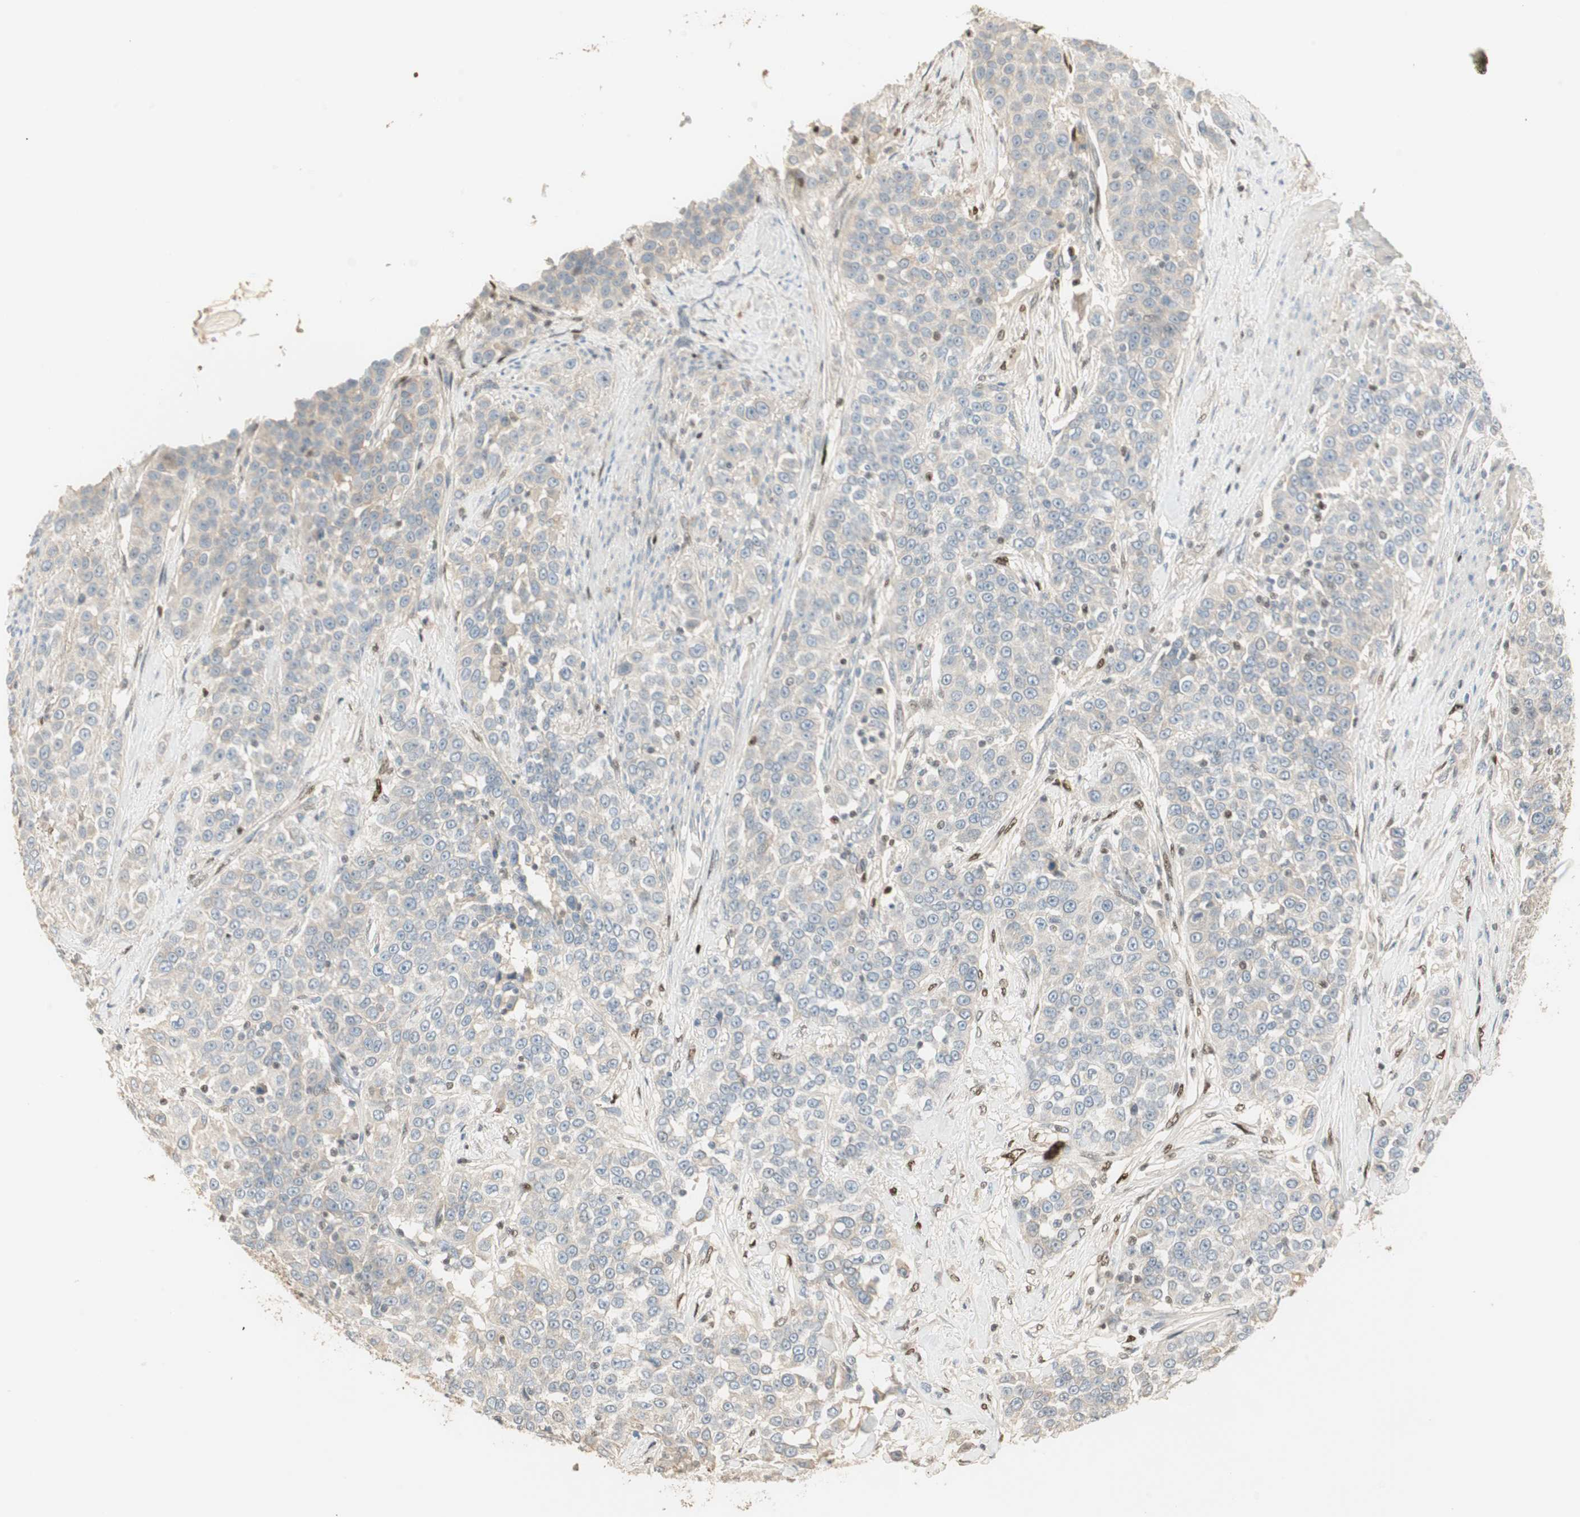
{"staining": {"intensity": "negative", "quantity": "none", "location": "none"}, "tissue": "urothelial cancer", "cell_type": "Tumor cells", "image_type": "cancer", "snomed": [{"axis": "morphology", "description": "Urothelial carcinoma, High grade"}, {"axis": "topography", "description": "Urinary bladder"}], "caption": "Immunohistochemistry (IHC) of urothelial cancer displays no expression in tumor cells.", "gene": "RUNX2", "patient": {"sex": "female", "age": 80}}